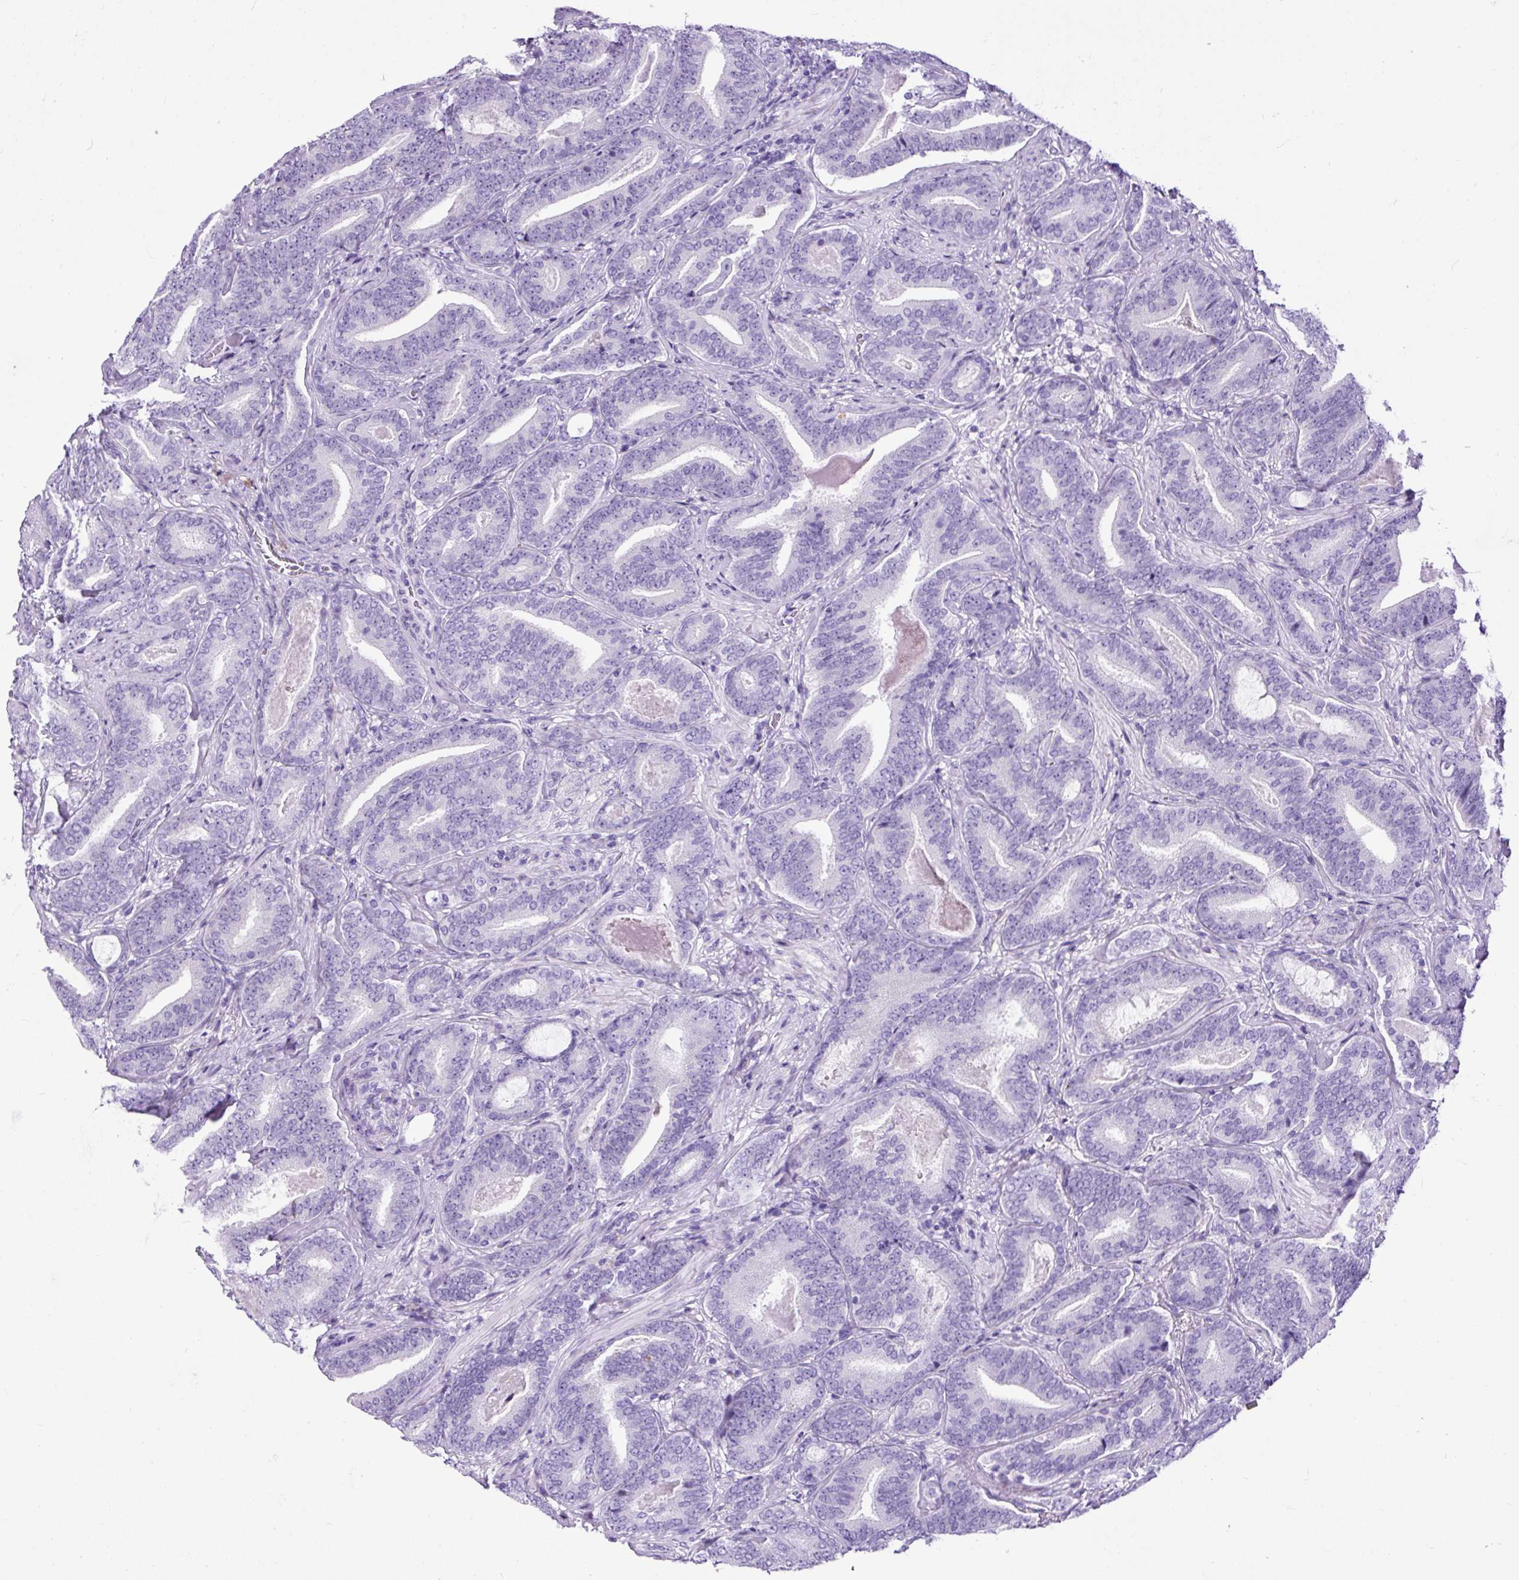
{"staining": {"intensity": "negative", "quantity": "none", "location": "none"}, "tissue": "prostate cancer", "cell_type": "Tumor cells", "image_type": "cancer", "snomed": [{"axis": "morphology", "description": "Adenocarcinoma, Low grade"}, {"axis": "topography", "description": "Prostate and seminal vesicle, NOS"}], "caption": "Immunohistochemistry (IHC) histopathology image of neoplastic tissue: prostate adenocarcinoma (low-grade) stained with DAB reveals no significant protein positivity in tumor cells. (DAB immunohistochemistry visualized using brightfield microscopy, high magnification).", "gene": "PDIA2", "patient": {"sex": "male", "age": 61}}